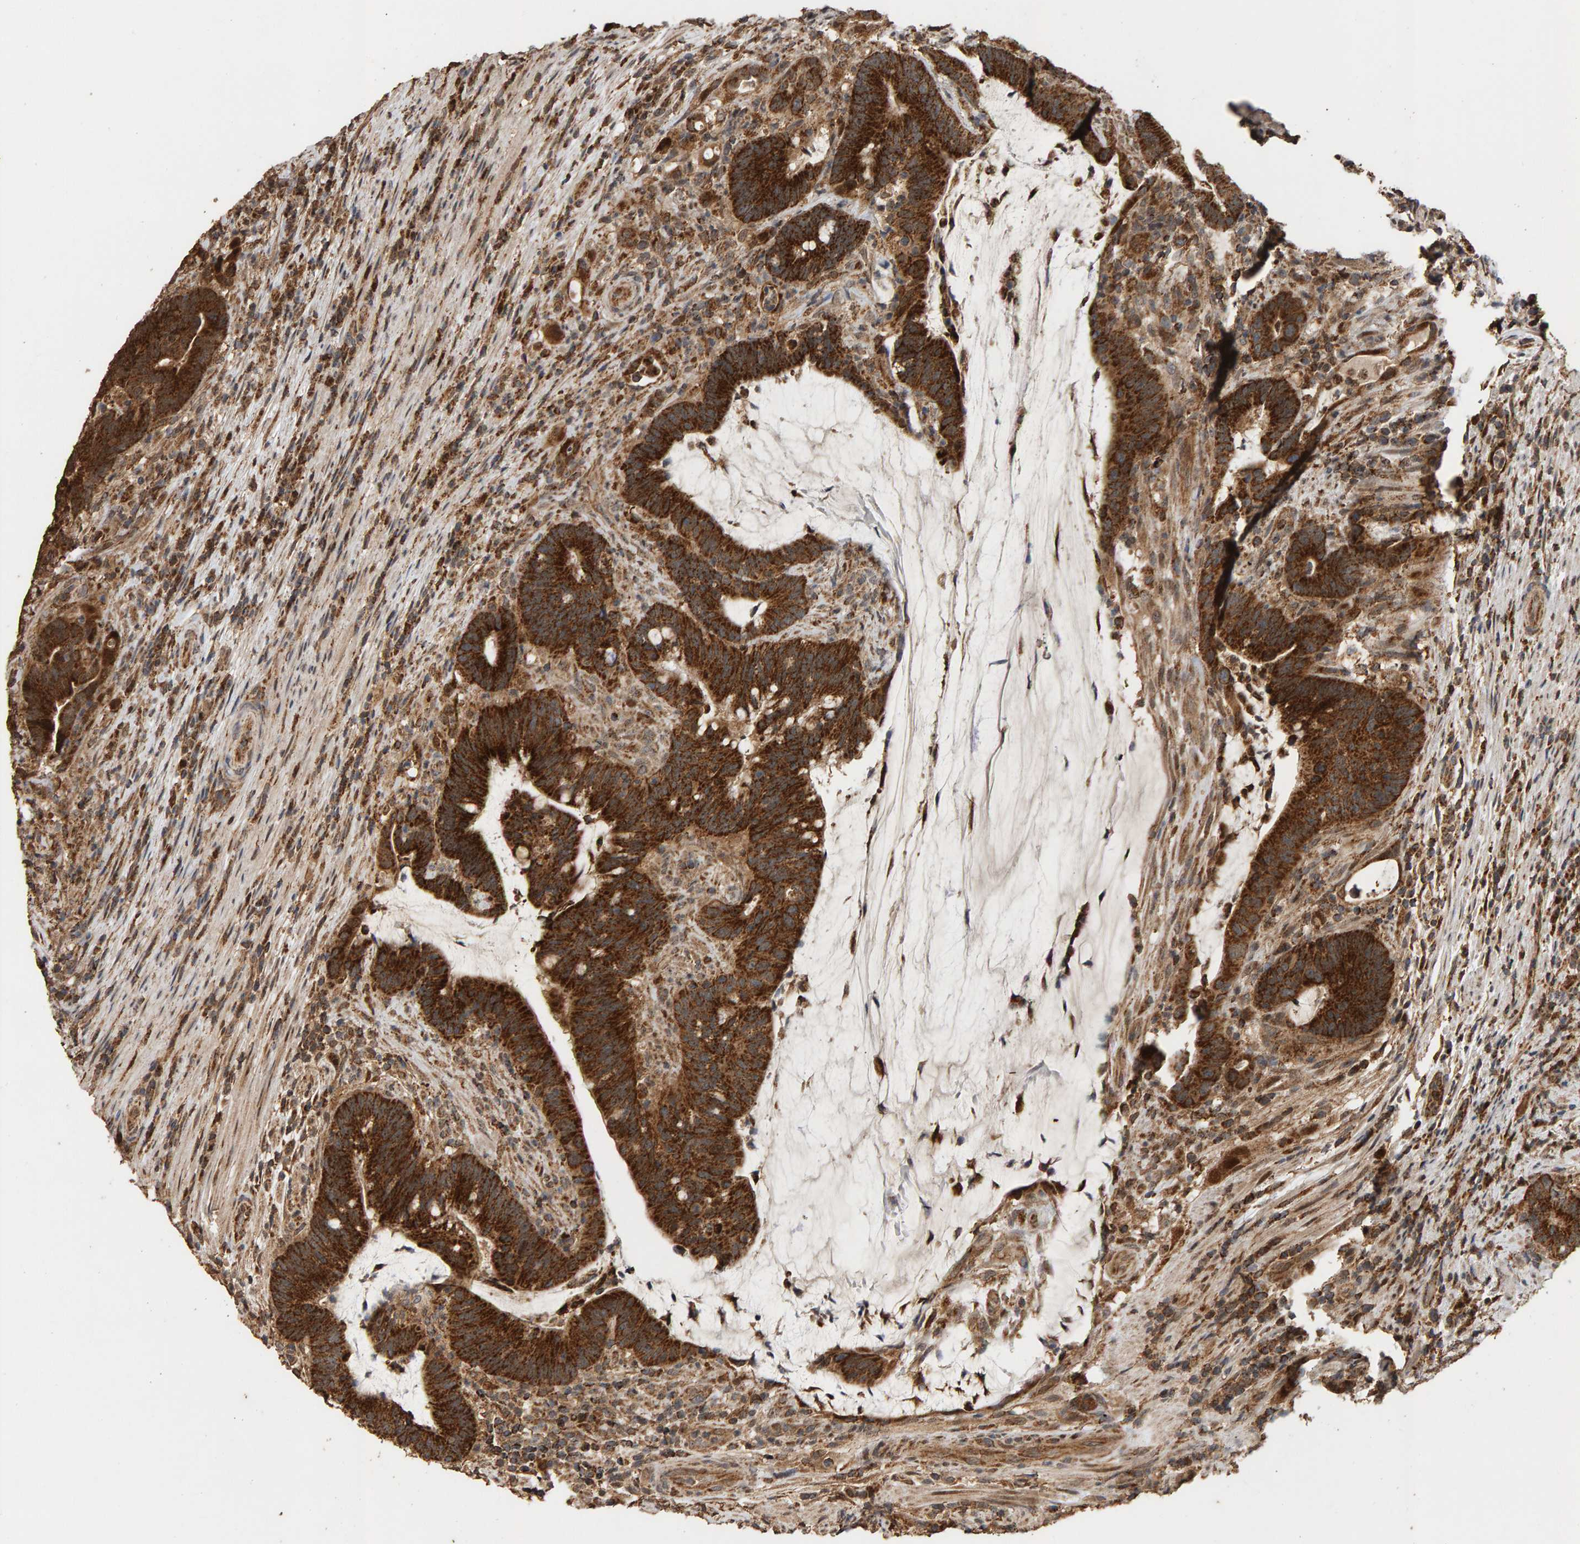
{"staining": {"intensity": "strong", "quantity": ">75%", "location": "cytoplasmic/membranous"}, "tissue": "colorectal cancer", "cell_type": "Tumor cells", "image_type": "cancer", "snomed": [{"axis": "morphology", "description": "Adenocarcinoma, NOS"}, {"axis": "topography", "description": "Colon"}], "caption": "A brown stain labels strong cytoplasmic/membranous positivity of a protein in human adenocarcinoma (colorectal) tumor cells.", "gene": "GSTK1", "patient": {"sex": "female", "age": 66}}